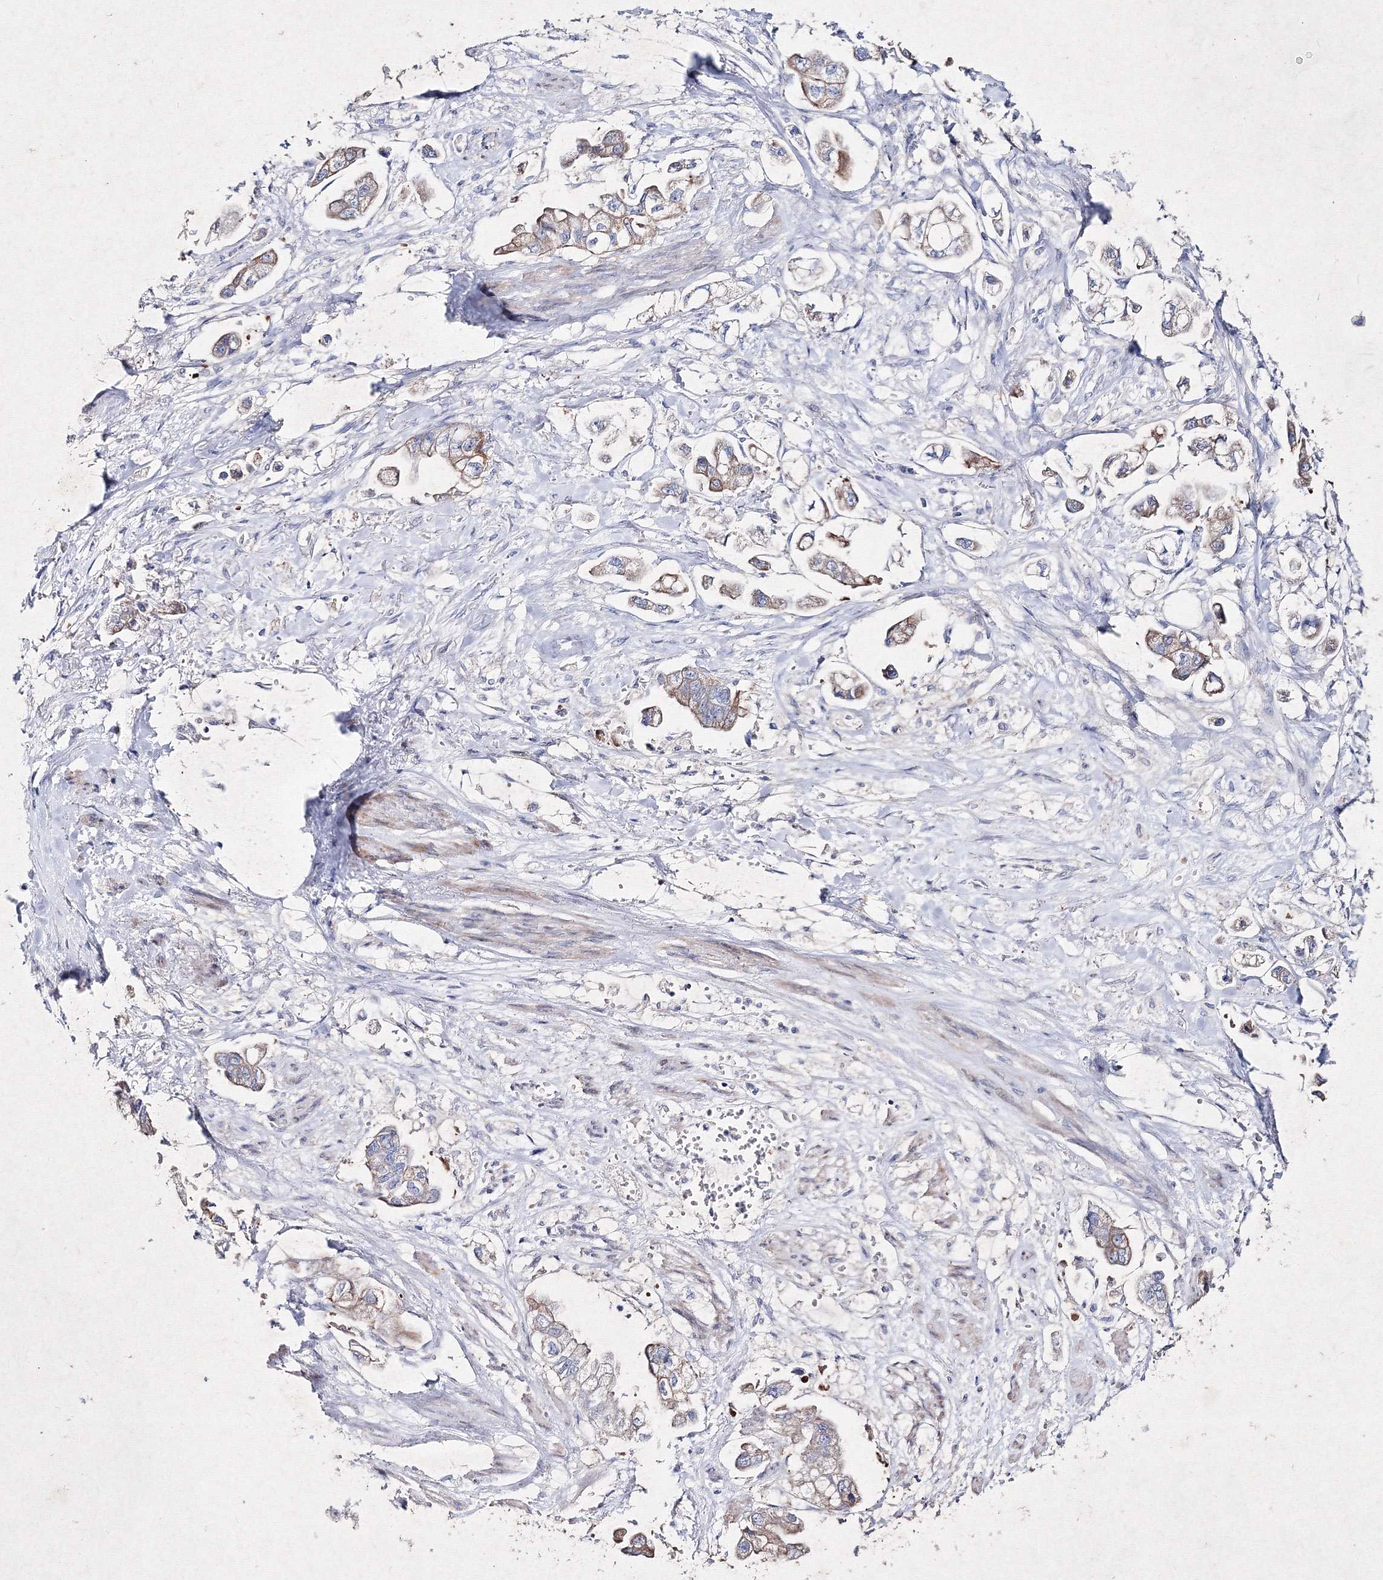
{"staining": {"intensity": "weak", "quantity": "25%-75%", "location": "cytoplasmic/membranous"}, "tissue": "stomach cancer", "cell_type": "Tumor cells", "image_type": "cancer", "snomed": [{"axis": "morphology", "description": "Adenocarcinoma, NOS"}, {"axis": "topography", "description": "Stomach"}], "caption": "The image shows immunohistochemical staining of stomach adenocarcinoma. There is weak cytoplasmic/membranous staining is identified in approximately 25%-75% of tumor cells.", "gene": "SMIM29", "patient": {"sex": "male", "age": 62}}